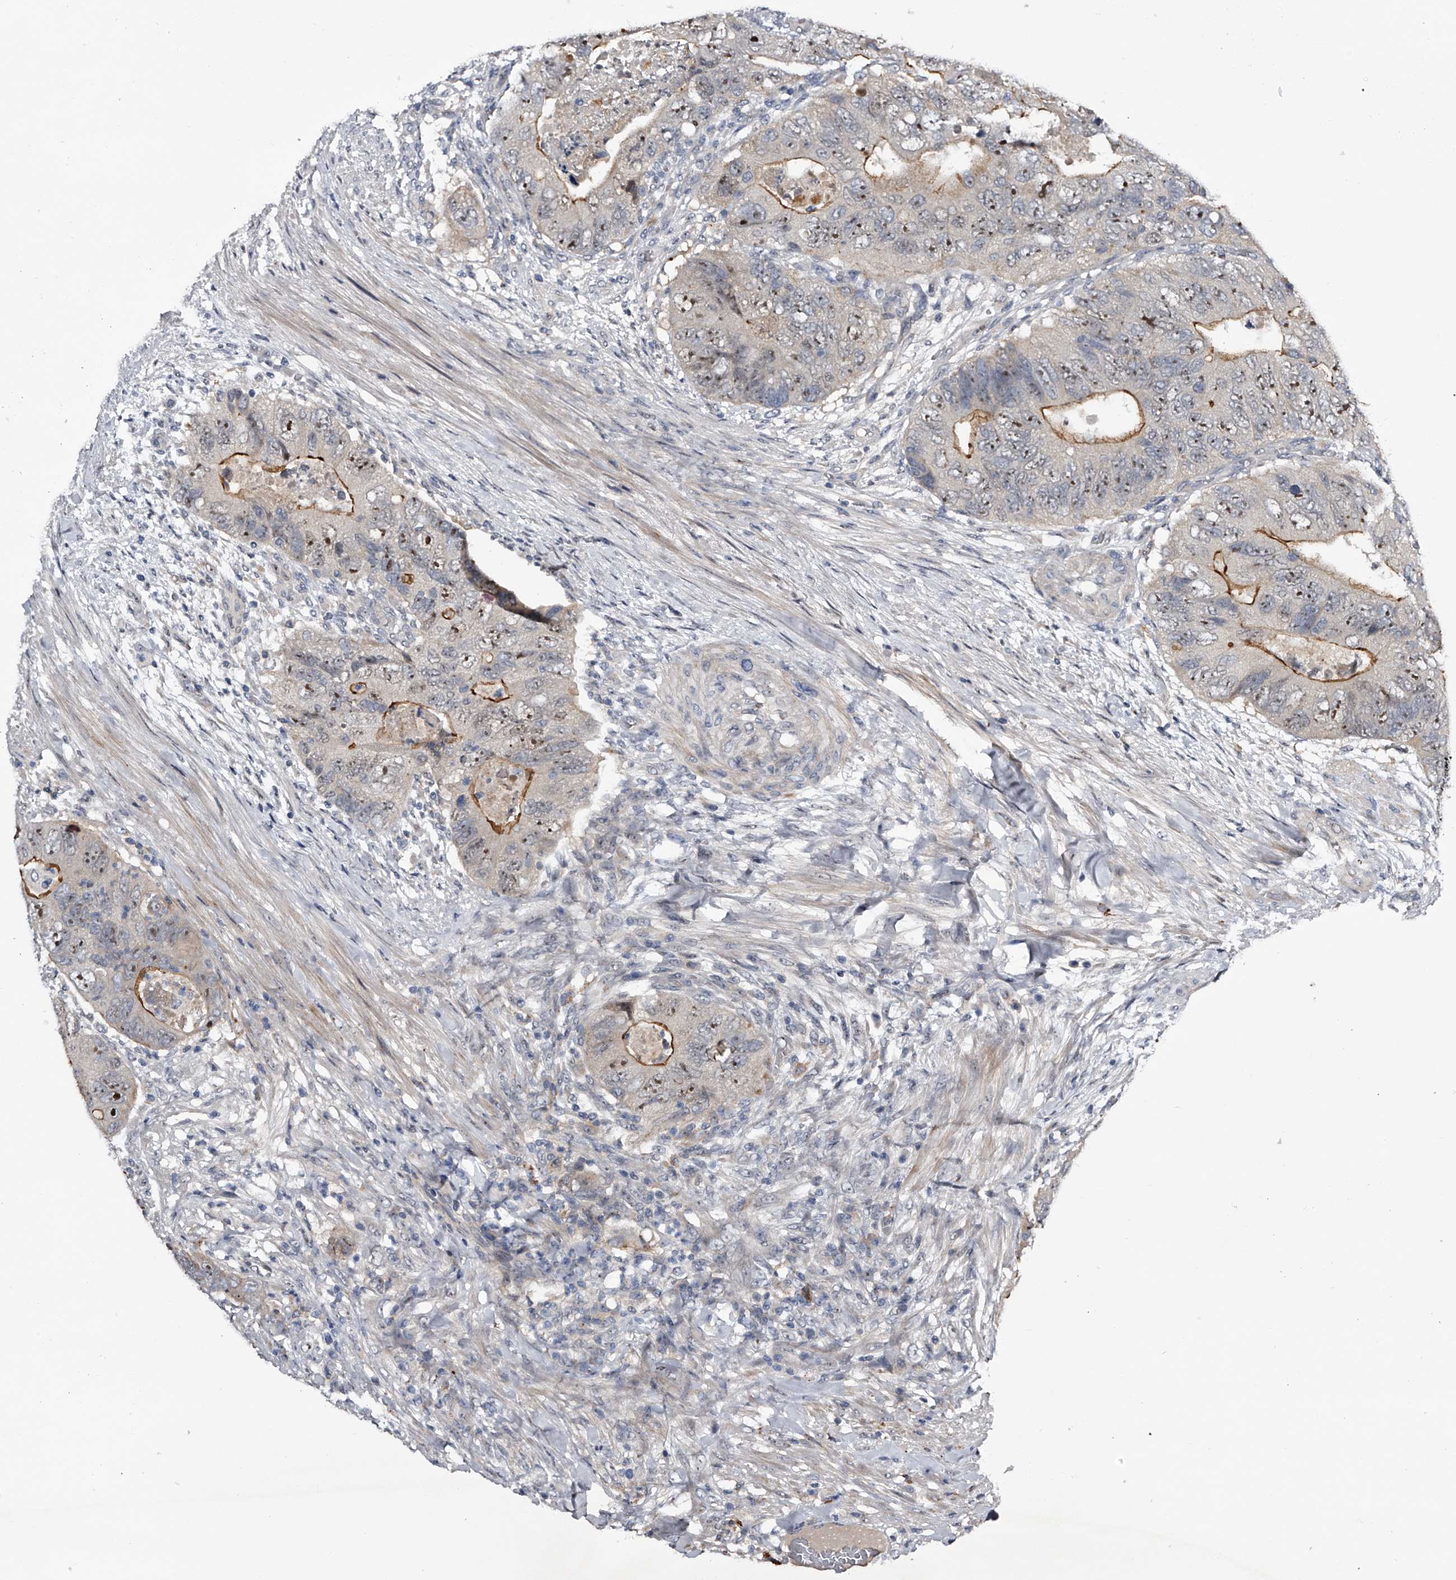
{"staining": {"intensity": "moderate", "quantity": "25%-75%", "location": "cytoplasmic/membranous,nuclear"}, "tissue": "colorectal cancer", "cell_type": "Tumor cells", "image_type": "cancer", "snomed": [{"axis": "morphology", "description": "Adenocarcinoma, NOS"}, {"axis": "topography", "description": "Rectum"}], "caption": "DAB immunohistochemical staining of human colorectal cancer shows moderate cytoplasmic/membranous and nuclear protein positivity in approximately 25%-75% of tumor cells.", "gene": "MDN1", "patient": {"sex": "male", "age": 63}}